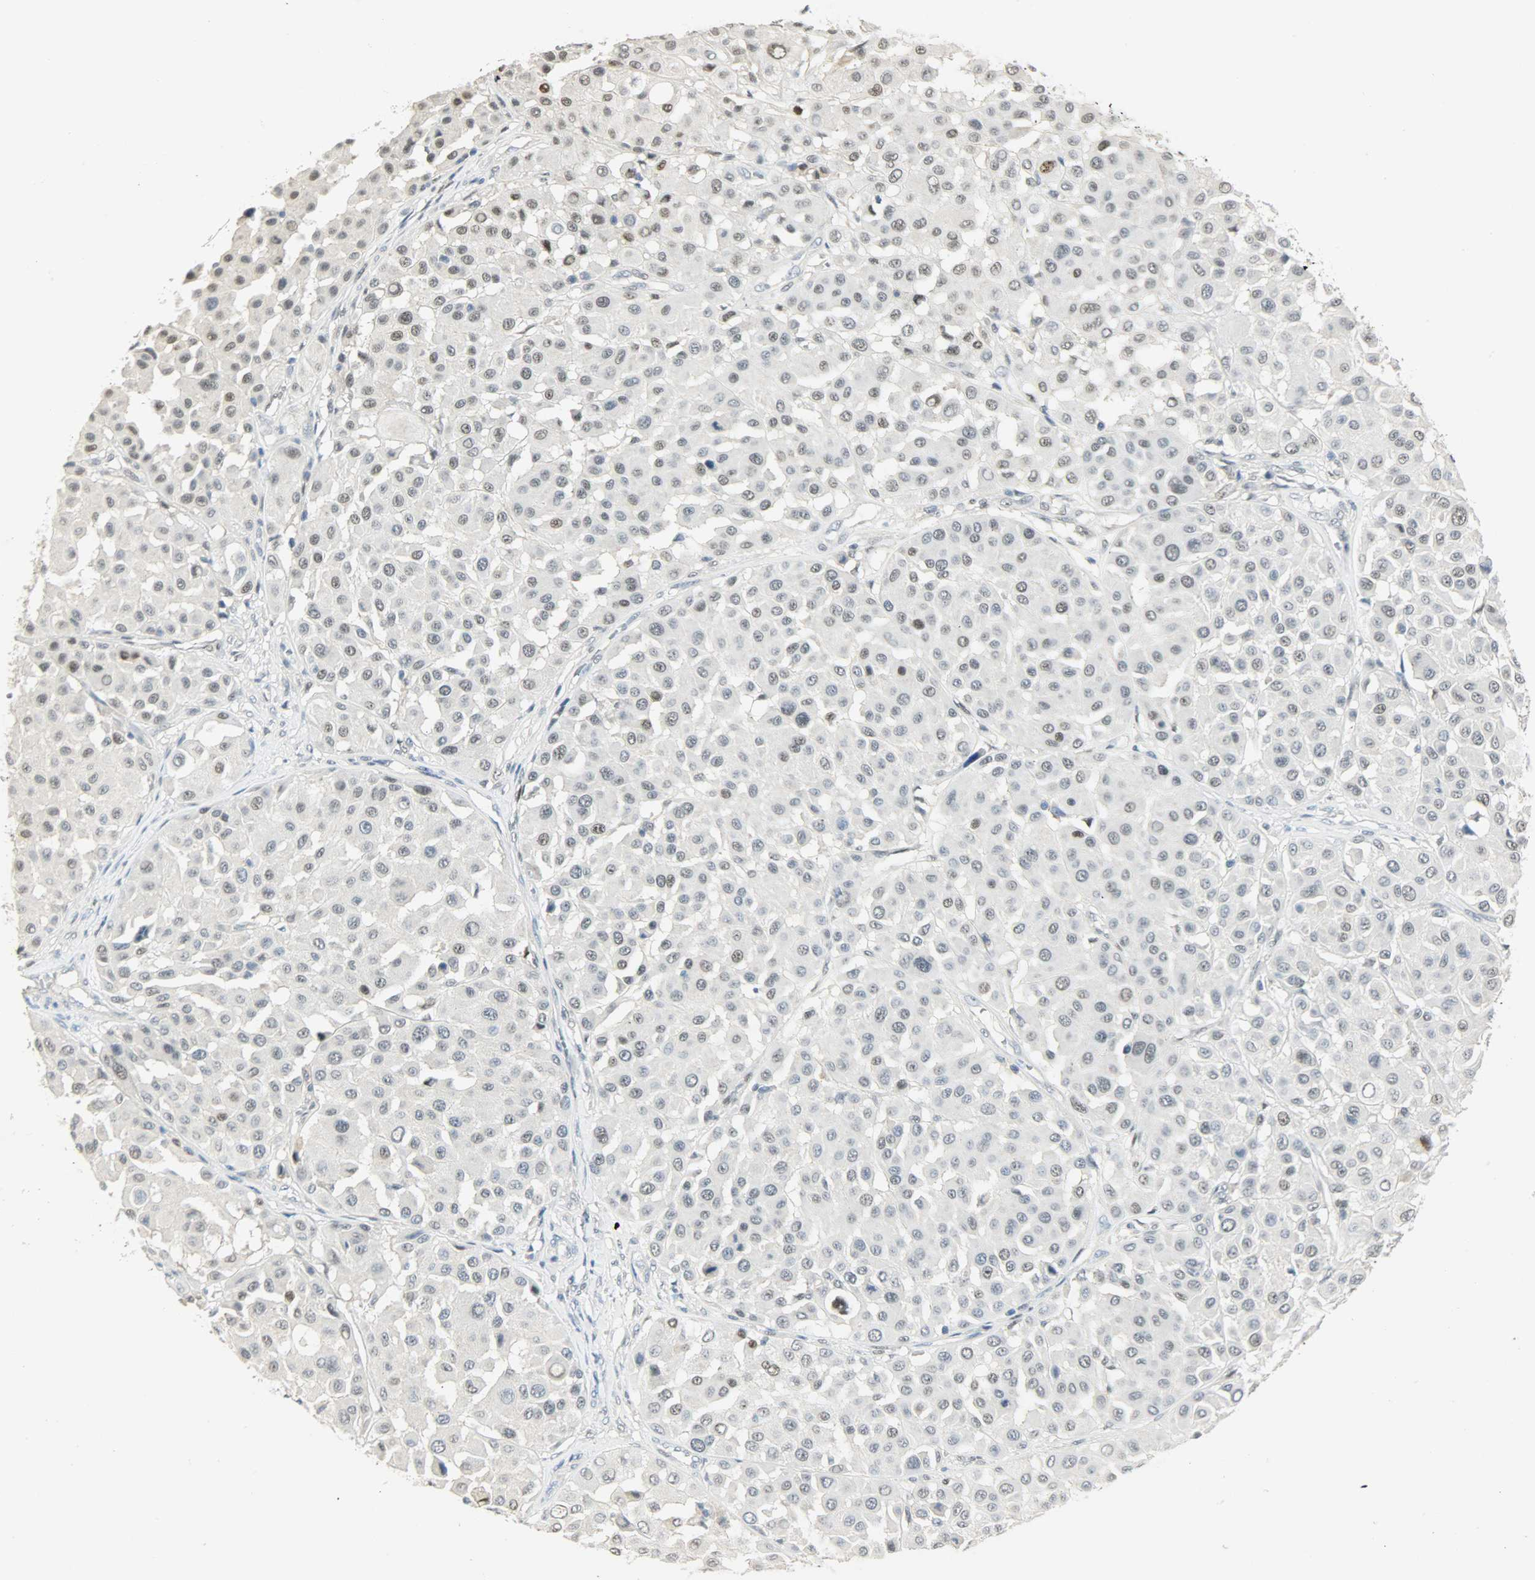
{"staining": {"intensity": "weak", "quantity": "<25%", "location": "nuclear"}, "tissue": "melanoma", "cell_type": "Tumor cells", "image_type": "cancer", "snomed": [{"axis": "morphology", "description": "Malignant melanoma, Metastatic site"}, {"axis": "topography", "description": "Soft tissue"}], "caption": "Histopathology image shows no protein positivity in tumor cells of malignant melanoma (metastatic site) tissue.", "gene": "PPARG", "patient": {"sex": "male", "age": 41}}